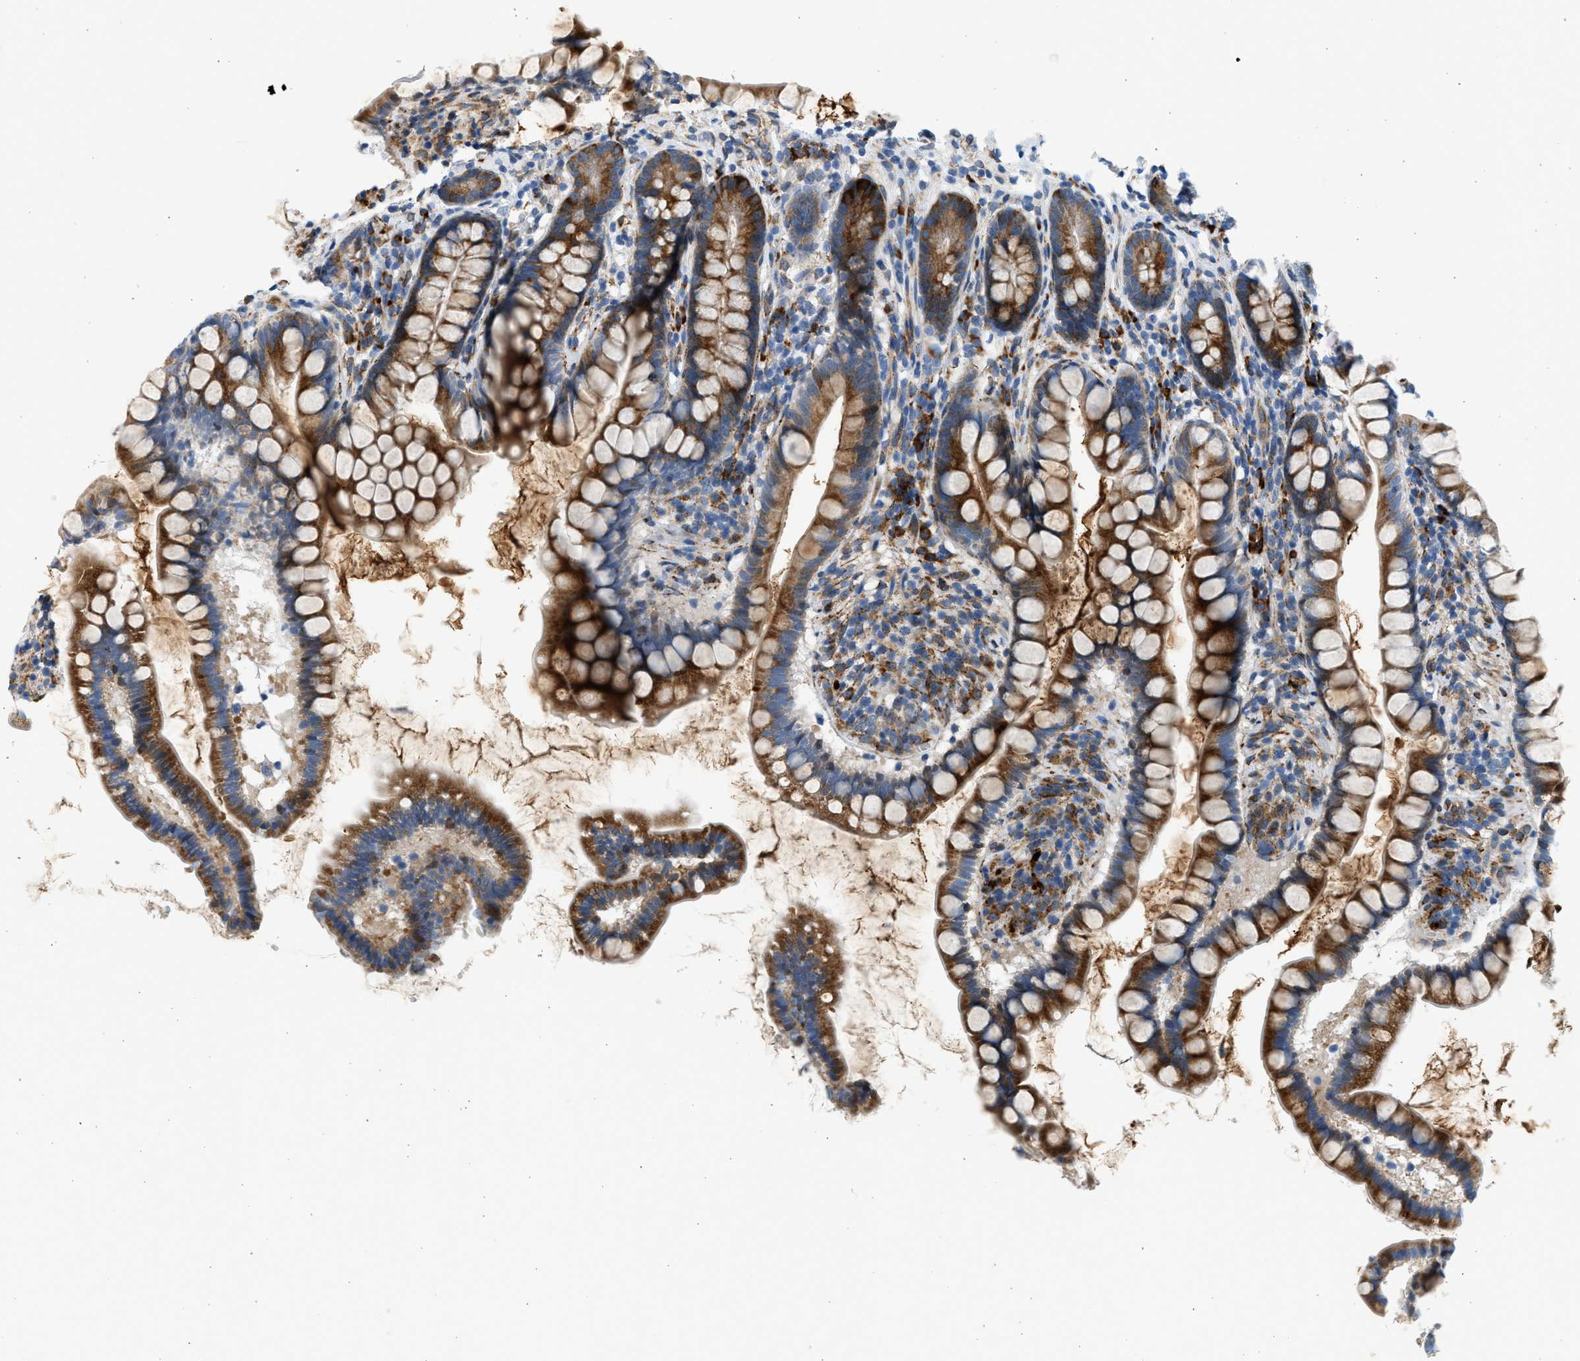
{"staining": {"intensity": "strong", "quantity": "25%-75%", "location": "cytoplasmic/membranous"}, "tissue": "small intestine", "cell_type": "Glandular cells", "image_type": "normal", "snomed": [{"axis": "morphology", "description": "Normal tissue, NOS"}, {"axis": "topography", "description": "Small intestine"}], "caption": "Small intestine stained with IHC shows strong cytoplasmic/membranous positivity in about 25%-75% of glandular cells.", "gene": "CNTN6", "patient": {"sex": "female", "age": 84}}